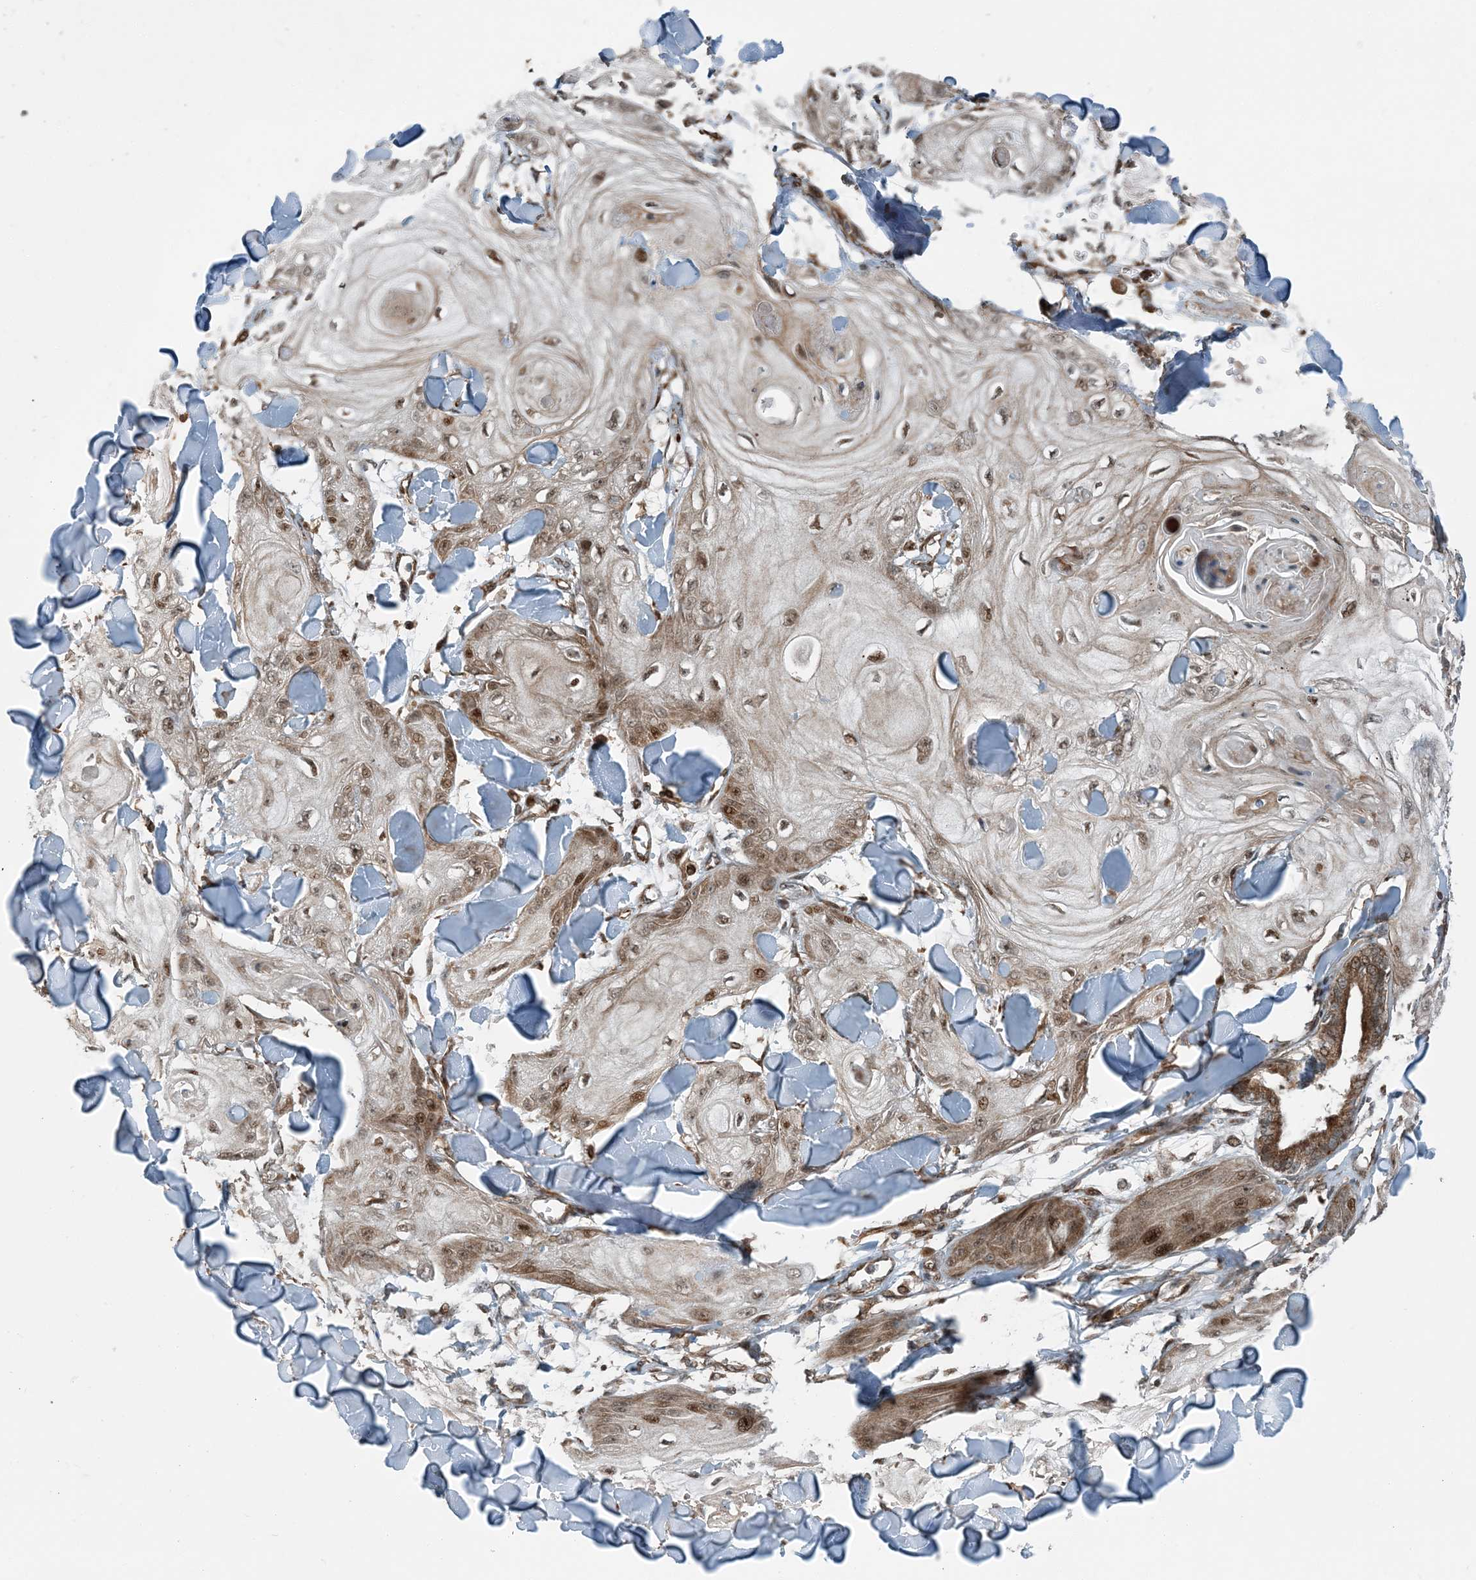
{"staining": {"intensity": "moderate", "quantity": ">75%", "location": "cytoplasmic/membranous,nuclear"}, "tissue": "skin cancer", "cell_type": "Tumor cells", "image_type": "cancer", "snomed": [{"axis": "morphology", "description": "Squamous cell carcinoma, NOS"}, {"axis": "topography", "description": "Skin"}], "caption": "This micrograph exhibits skin cancer stained with IHC to label a protein in brown. The cytoplasmic/membranous and nuclear of tumor cells show moderate positivity for the protein. Nuclei are counter-stained blue.", "gene": "EDEM2", "patient": {"sex": "male", "age": 74}}